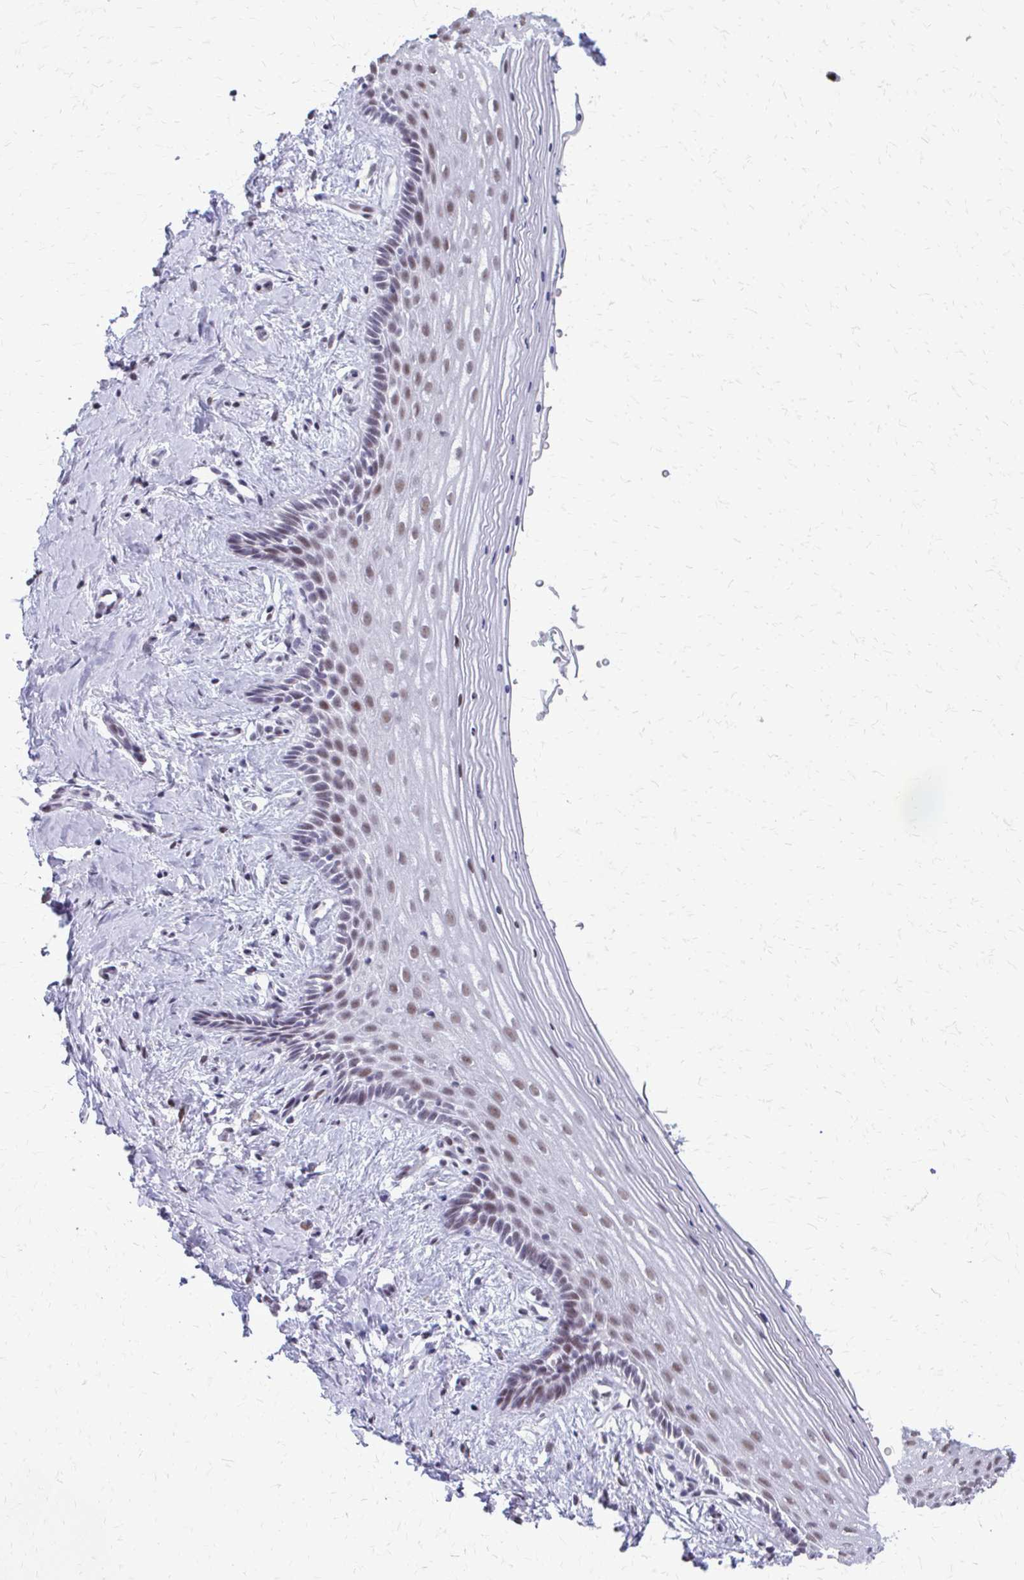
{"staining": {"intensity": "moderate", "quantity": "25%-75%", "location": "nuclear"}, "tissue": "vagina", "cell_type": "Squamous epithelial cells", "image_type": "normal", "snomed": [{"axis": "morphology", "description": "Normal tissue, NOS"}, {"axis": "topography", "description": "Vagina"}], "caption": "Brown immunohistochemical staining in normal human vagina demonstrates moderate nuclear staining in about 25%-75% of squamous epithelial cells. (DAB IHC, brown staining for protein, blue staining for nuclei).", "gene": "SS18", "patient": {"sex": "female", "age": 42}}